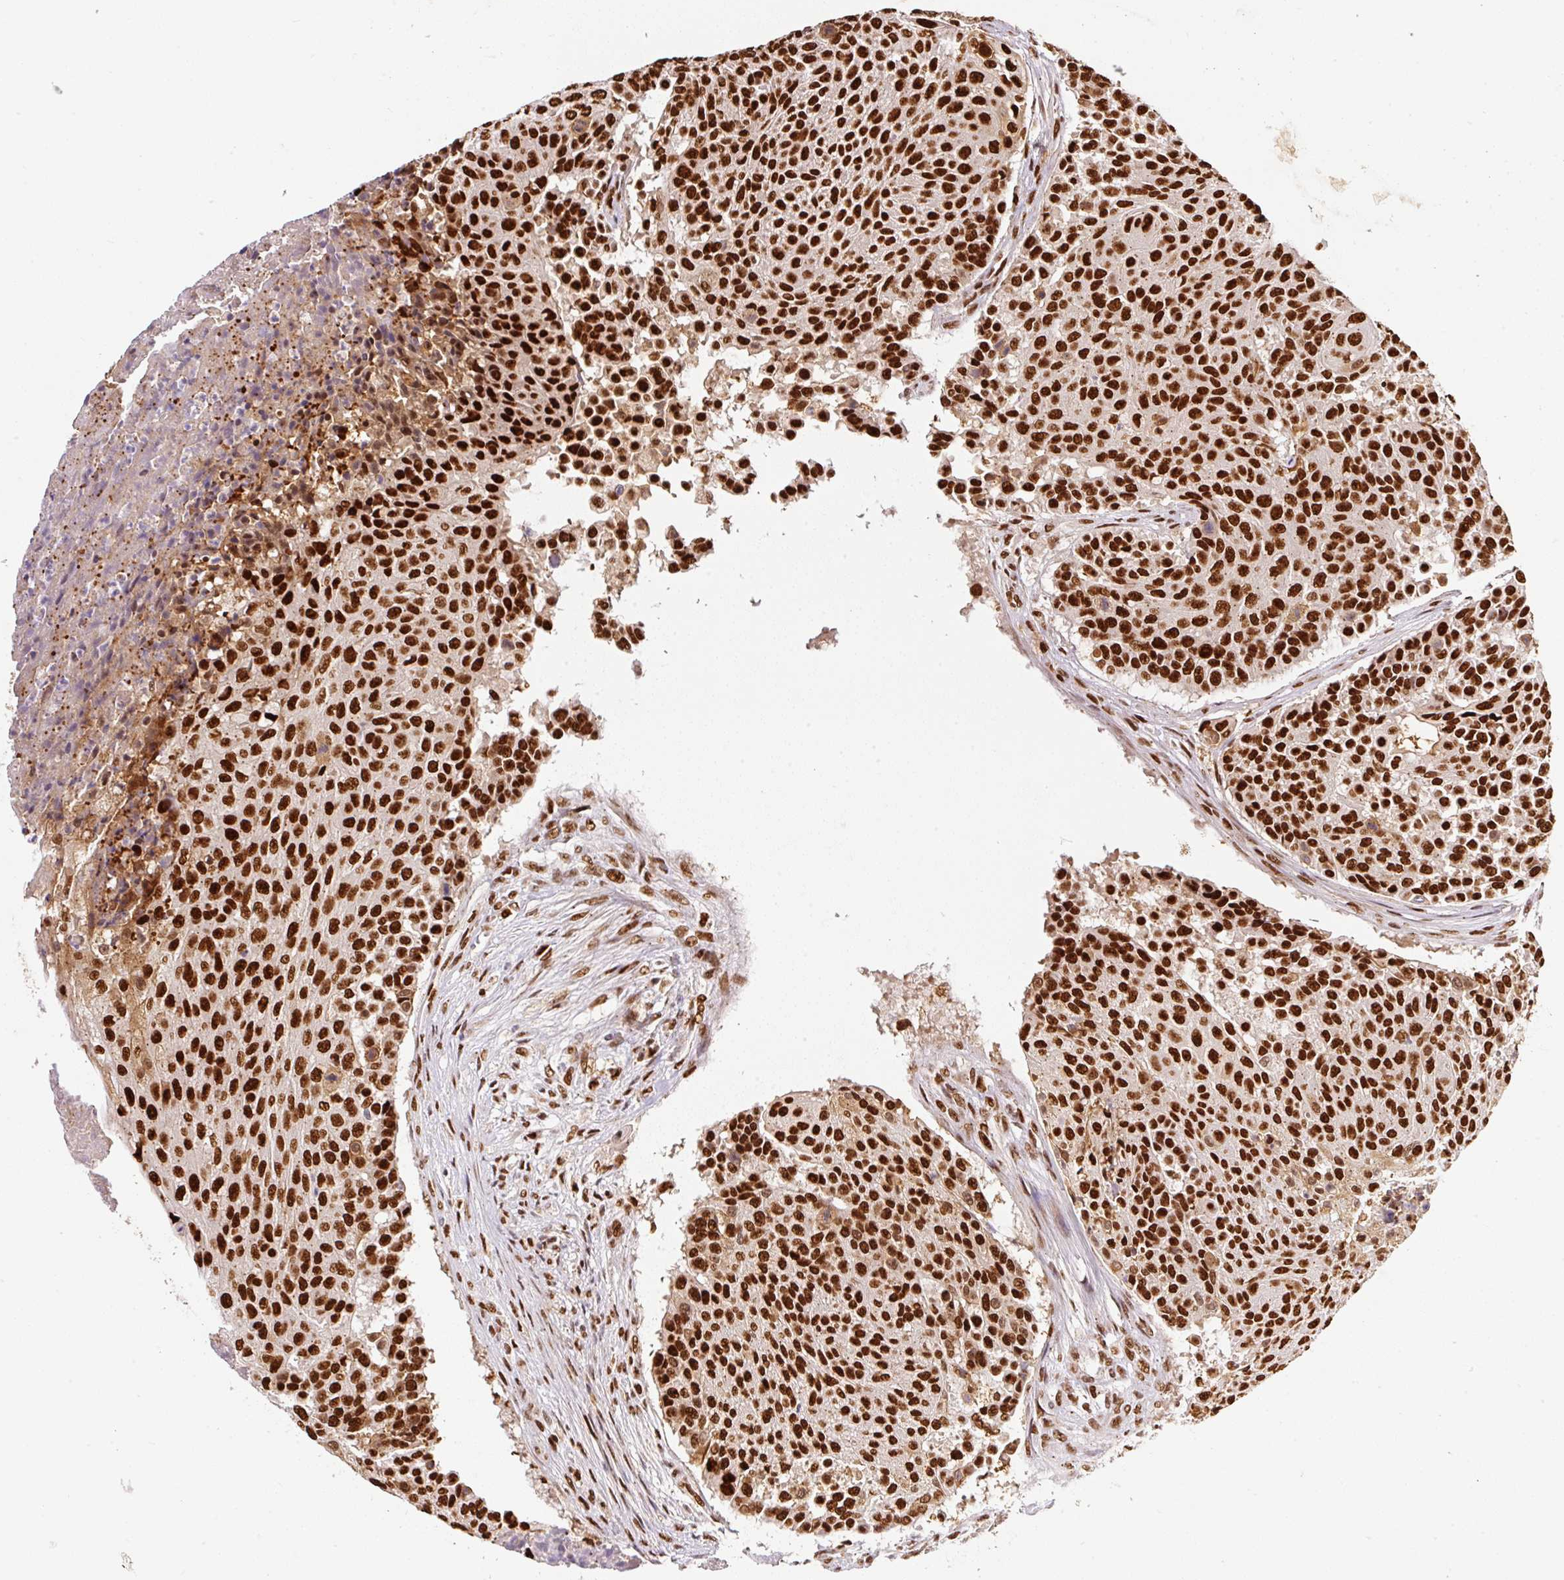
{"staining": {"intensity": "moderate", "quantity": ">75%", "location": "nuclear"}, "tissue": "urothelial cancer", "cell_type": "Tumor cells", "image_type": "cancer", "snomed": [{"axis": "morphology", "description": "Urothelial carcinoma, High grade"}, {"axis": "topography", "description": "Urinary bladder"}], "caption": "Protein staining of urothelial cancer tissue reveals moderate nuclear expression in about >75% of tumor cells. (DAB IHC with brightfield microscopy, high magnification).", "gene": "GPR139", "patient": {"sex": "female", "age": 63}}